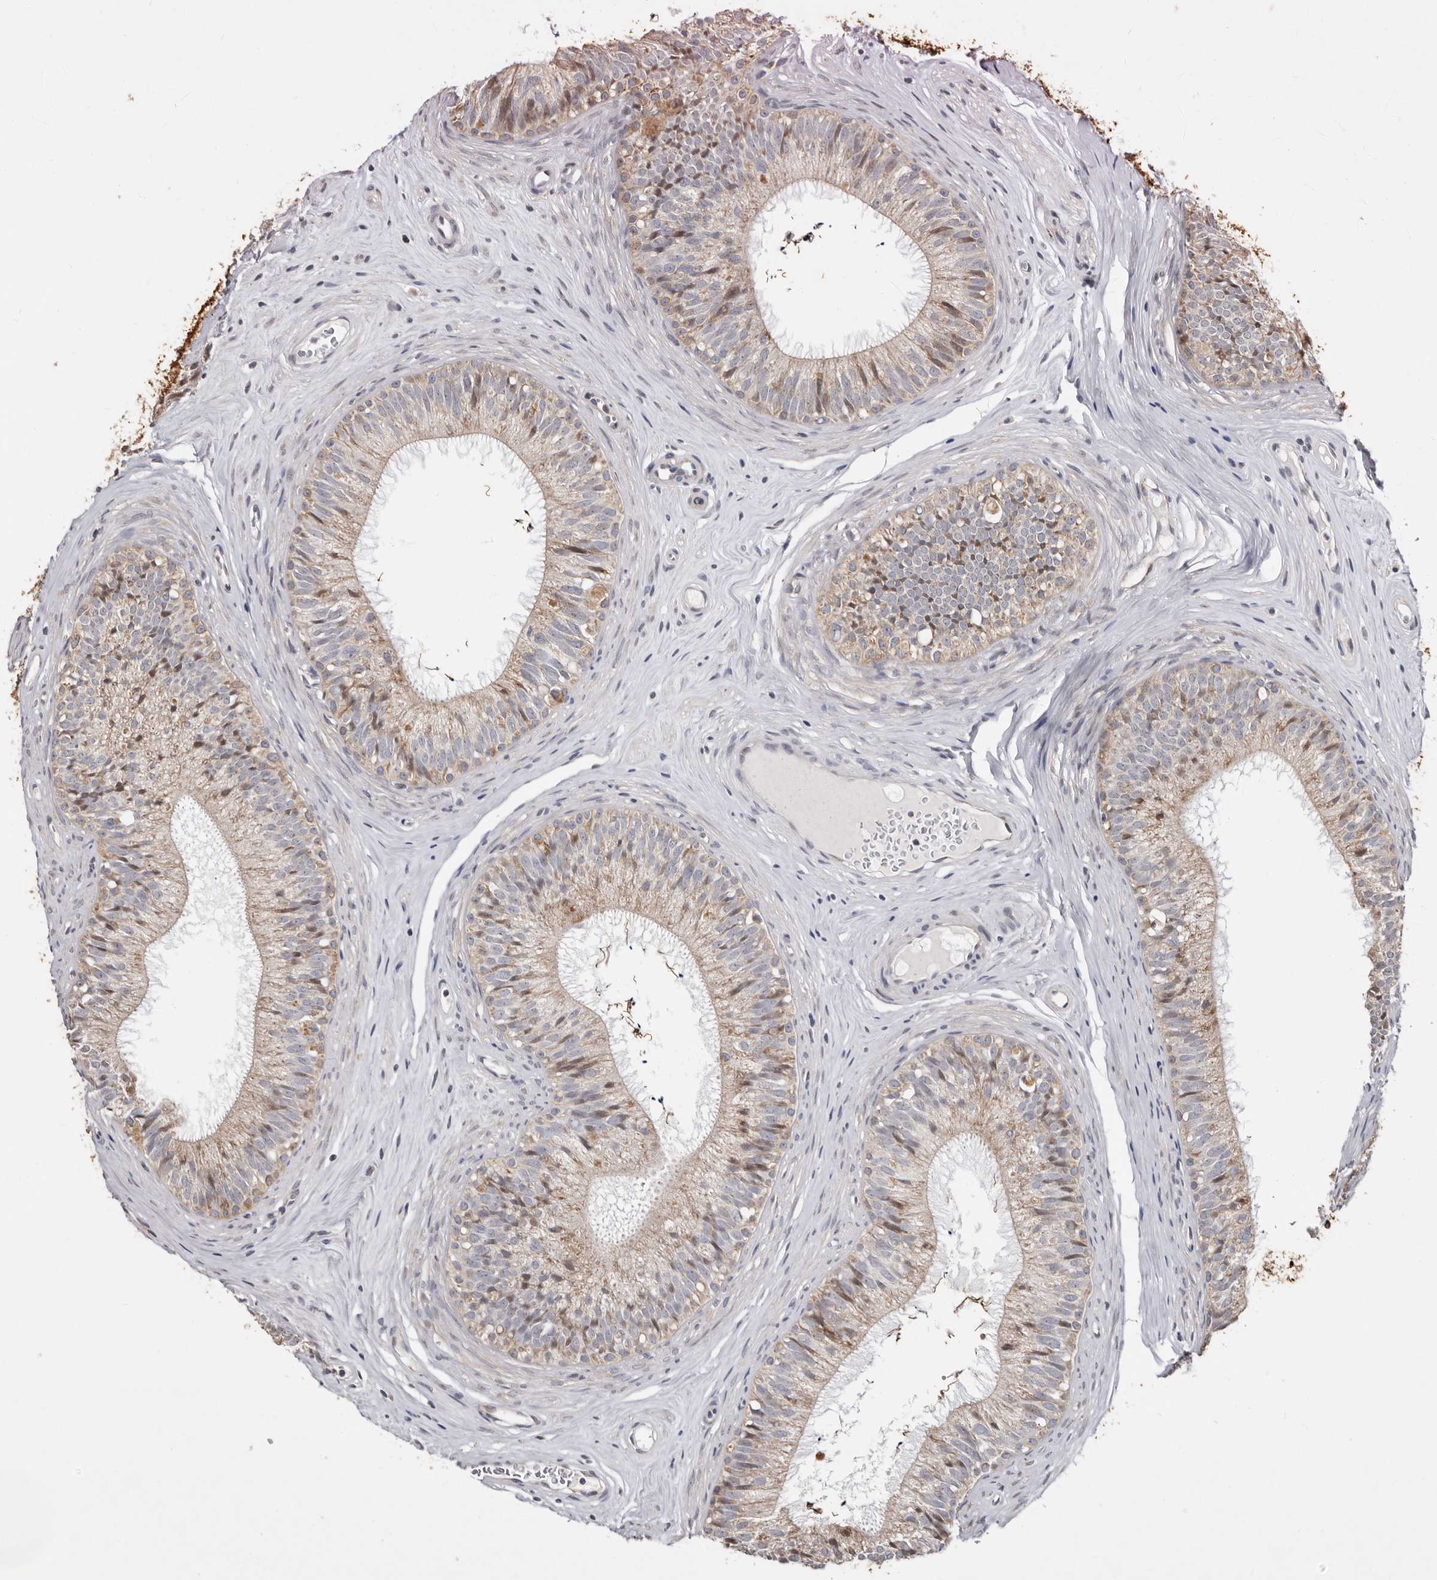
{"staining": {"intensity": "weak", "quantity": "25%-75%", "location": "cytoplasmic/membranous"}, "tissue": "epididymis", "cell_type": "Glandular cells", "image_type": "normal", "snomed": [{"axis": "morphology", "description": "Normal tissue, NOS"}, {"axis": "topography", "description": "Epididymis"}], "caption": "Protein expression by immunohistochemistry exhibits weak cytoplasmic/membranous staining in approximately 25%-75% of glandular cells in unremarkable epididymis. The protein of interest is stained brown, and the nuclei are stained in blue (DAB IHC with brightfield microscopy, high magnification).", "gene": "MRPL18", "patient": {"sex": "male", "age": 29}}